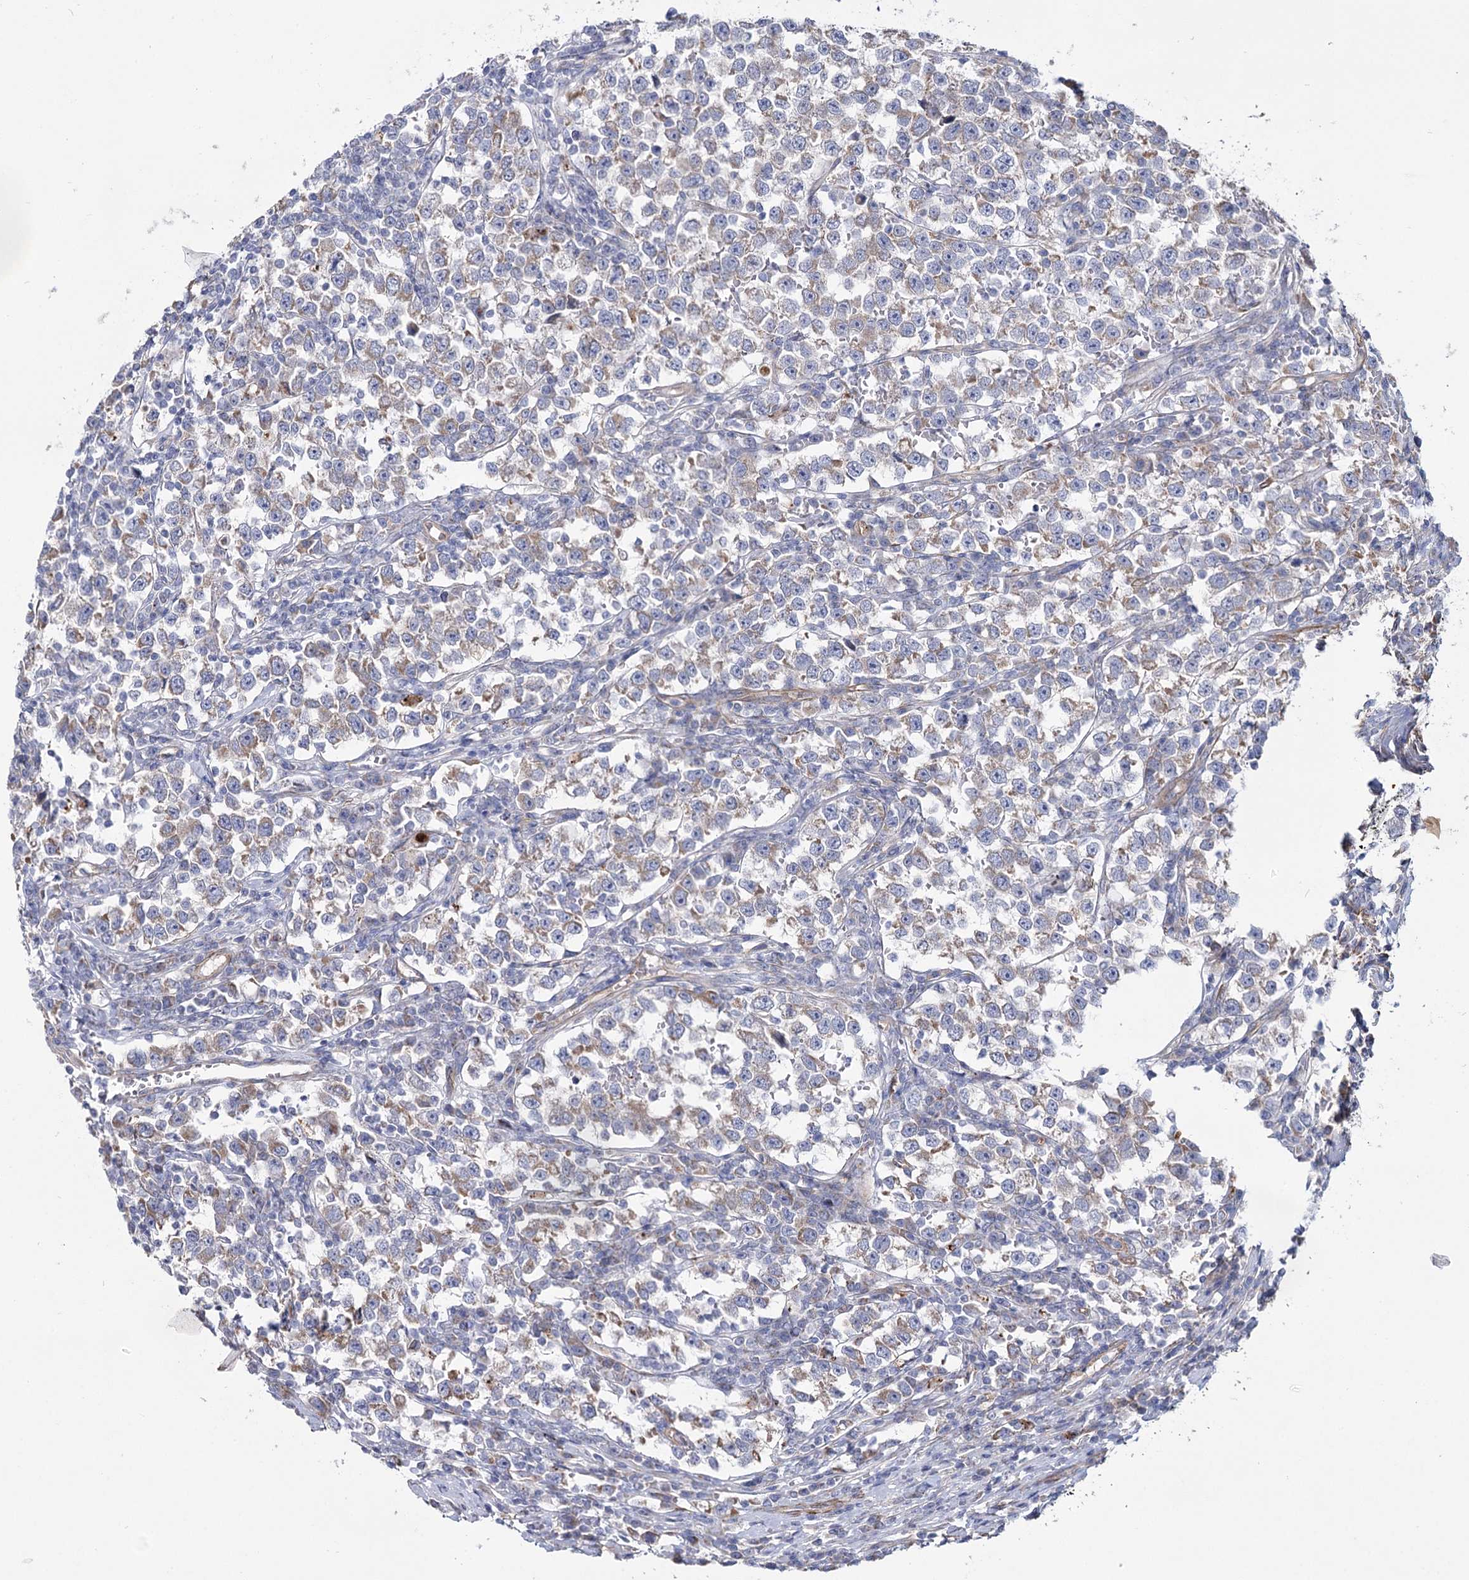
{"staining": {"intensity": "weak", "quantity": "25%-75%", "location": "cytoplasmic/membranous"}, "tissue": "testis cancer", "cell_type": "Tumor cells", "image_type": "cancer", "snomed": [{"axis": "morphology", "description": "Normal tissue, NOS"}, {"axis": "morphology", "description": "Seminoma, NOS"}, {"axis": "topography", "description": "Testis"}], "caption": "Immunohistochemical staining of human testis cancer exhibits weak cytoplasmic/membranous protein staining in approximately 25%-75% of tumor cells.", "gene": "TMEM164", "patient": {"sex": "male", "age": 43}}